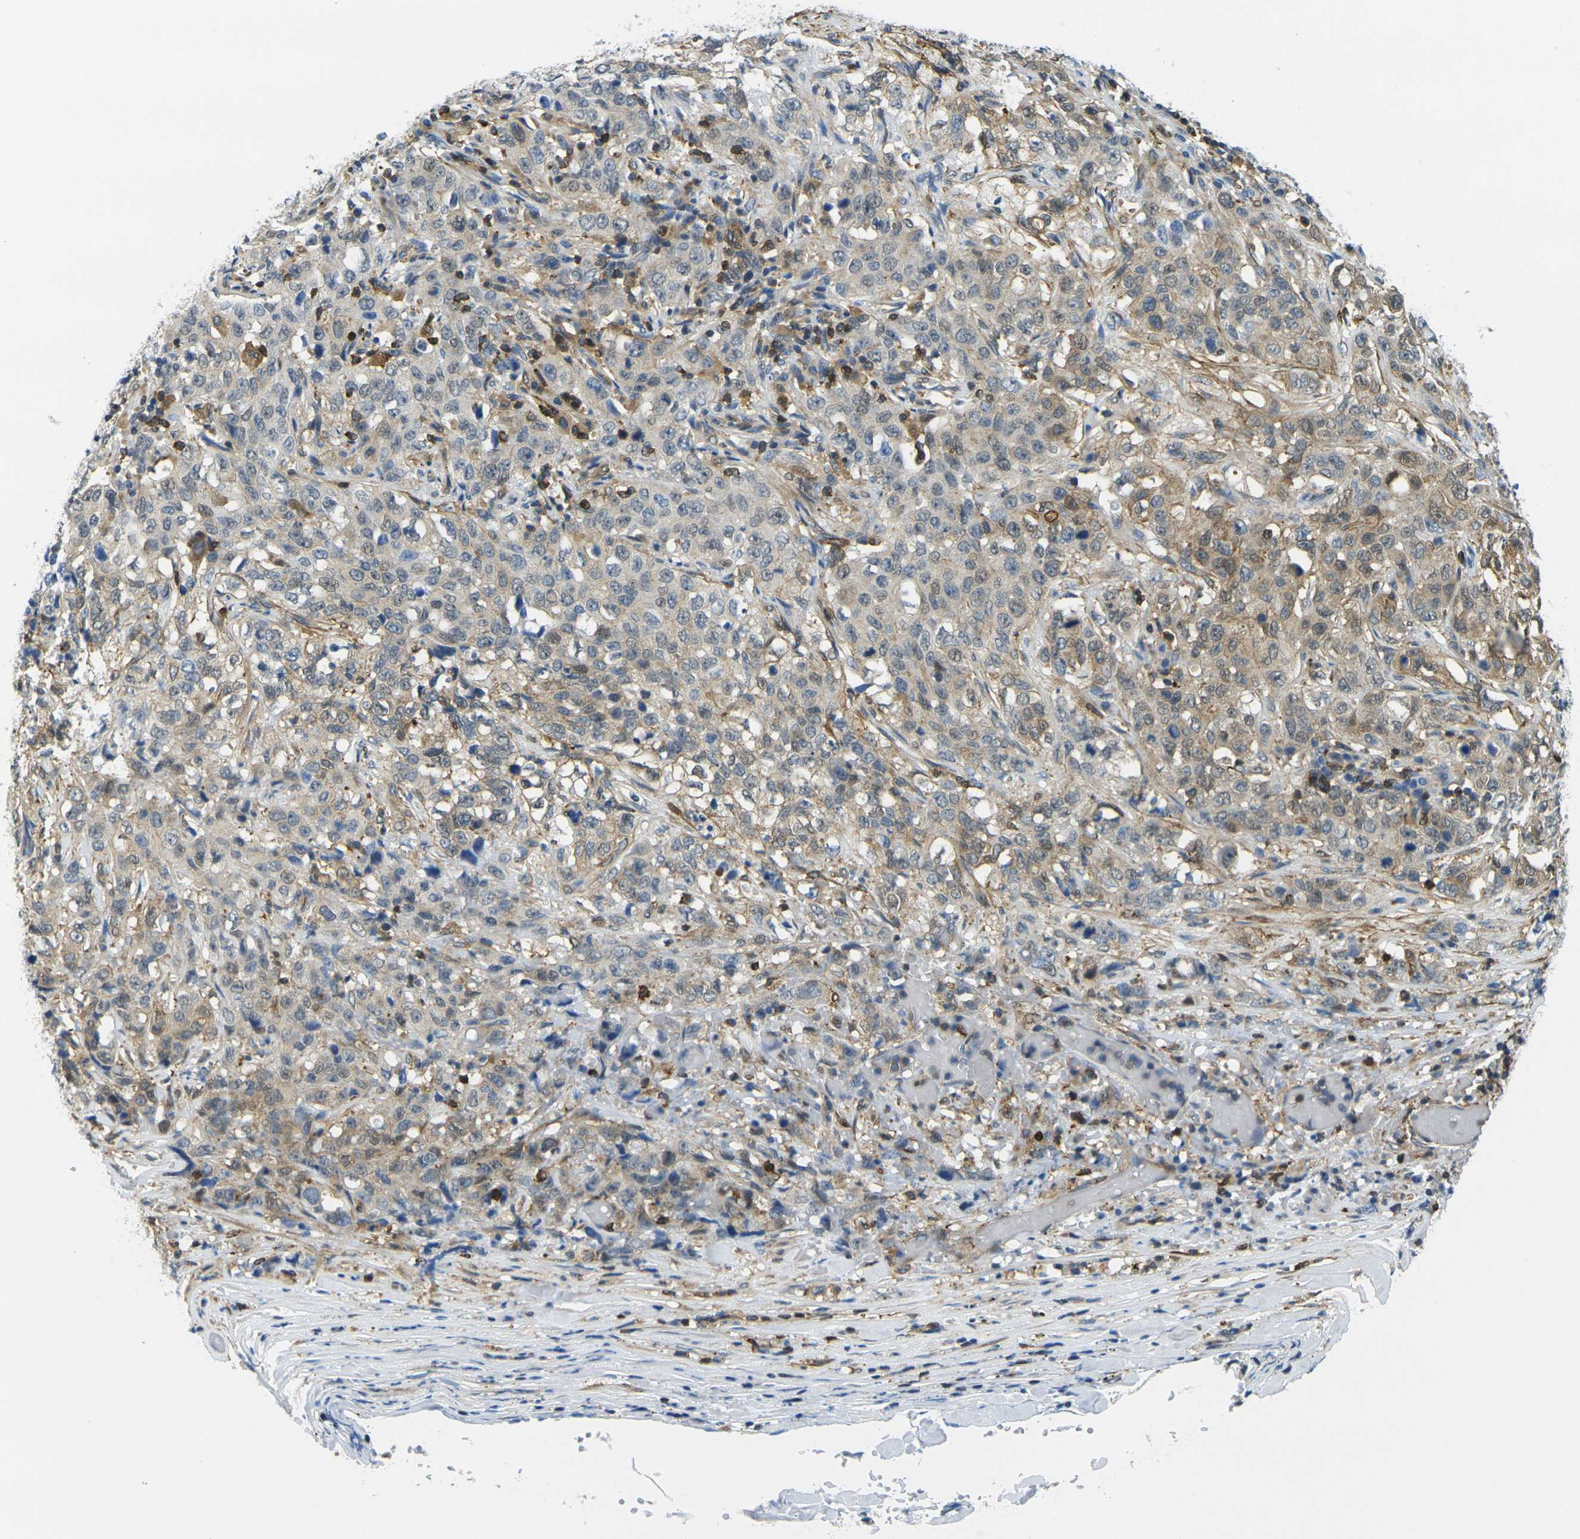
{"staining": {"intensity": "weak", "quantity": ">75%", "location": "cytoplasmic/membranous"}, "tissue": "stomach cancer", "cell_type": "Tumor cells", "image_type": "cancer", "snomed": [{"axis": "morphology", "description": "Adenocarcinoma, NOS"}, {"axis": "topography", "description": "Stomach"}], "caption": "This image demonstrates immunohistochemistry staining of human stomach adenocarcinoma, with low weak cytoplasmic/membranous expression in approximately >75% of tumor cells.", "gene": "LASP1", "patient": {"sex": "male", "age": 48}}